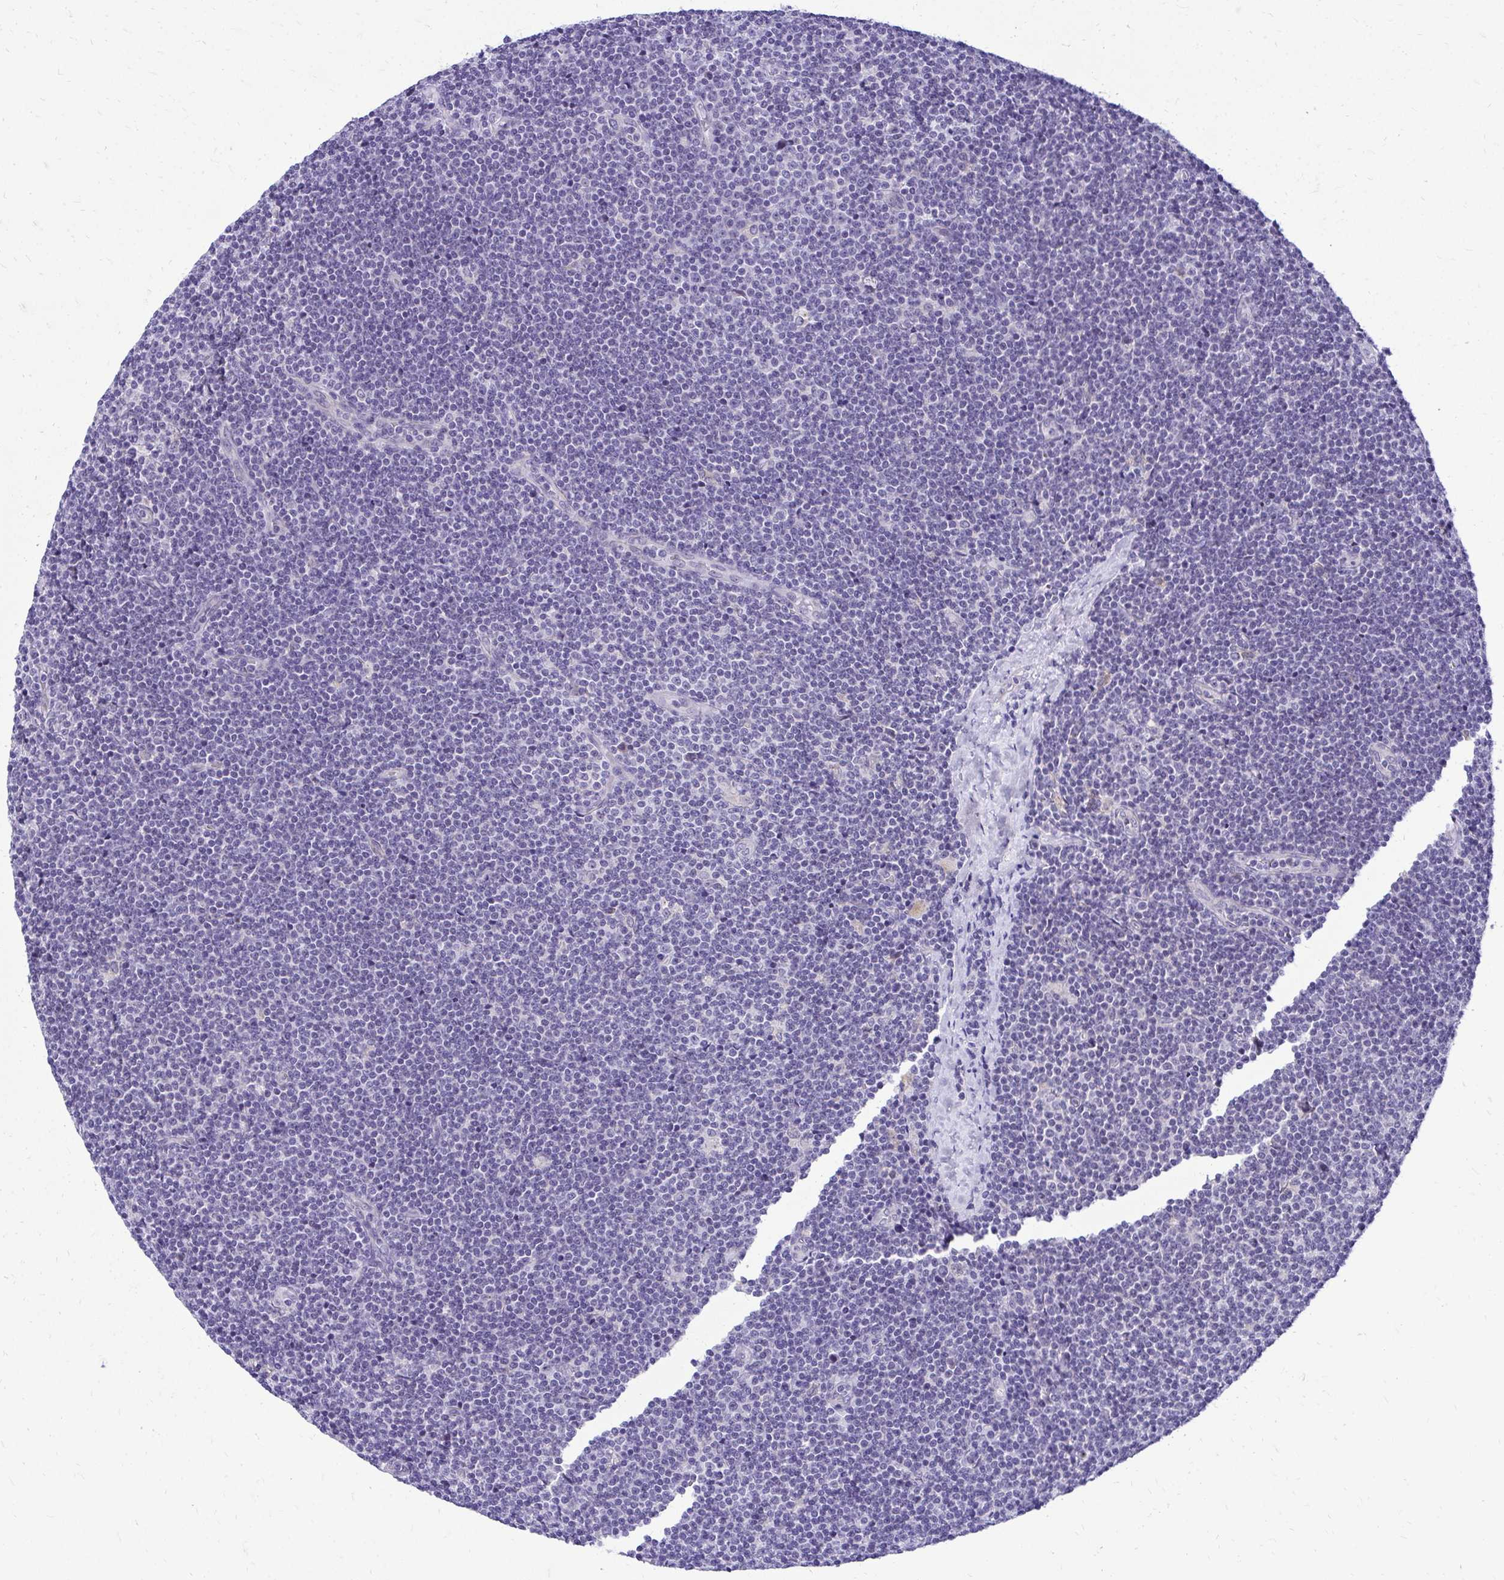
{"staining": {"intensity": "negative", "quantity": "none", "location": "none"}, "tissue": "lymphoma", "cell_type": "Tumor cells", "image_type": "cancer", "snomed": [{"axis": "morphology", "description": "Malignant lymphoma, non-Hodgkin's type, Low grade"}, {"axis": "topography", "description": "Lymph node"}], "caption": "Low-grade malignant lymphoma, non-Hodgkin's type stained for a protein using immunohistochemistry (IHC) demonstrates no staining tumor cells.", "gene": "NIFK", "patient": {"sex": "male", "age": 48}}